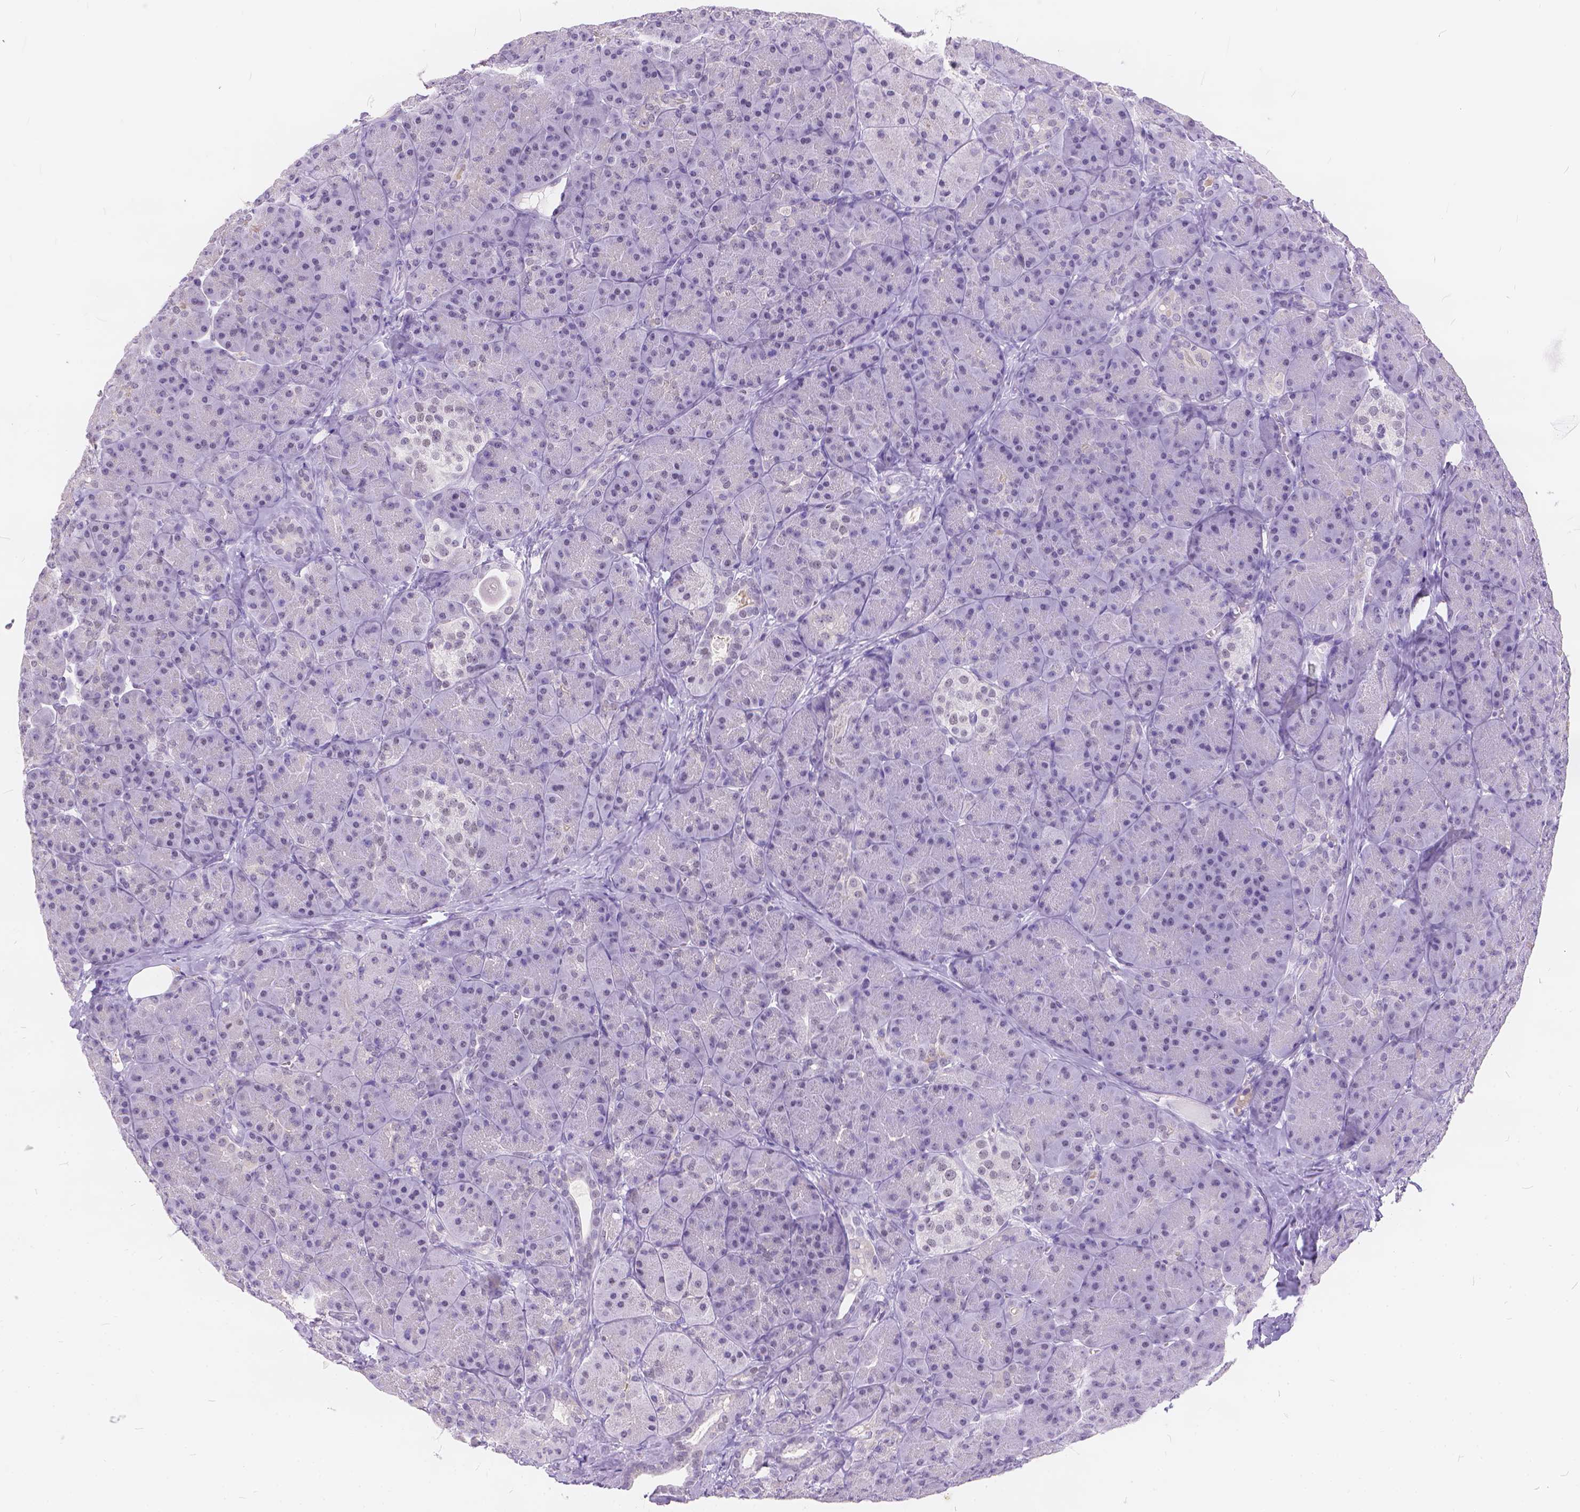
{"staining": {"intensity": "weak", "quantity": "<25%", "location": "nuclear"}, "tissue": "pancreas", "cell_type": "Exocrine glandular cells", "image_type": "normal", "snomed": [{"axis": "morphology", "description": "Normal tissue, NOS"}, {"axis": "topography", "description": "Pancreas"}], "caption": "Image shows no protein staining in exocrine glandular cells of benign pancreas.", "gene": "FAM53A", "patient": {"sex": "male", "age": 57}}